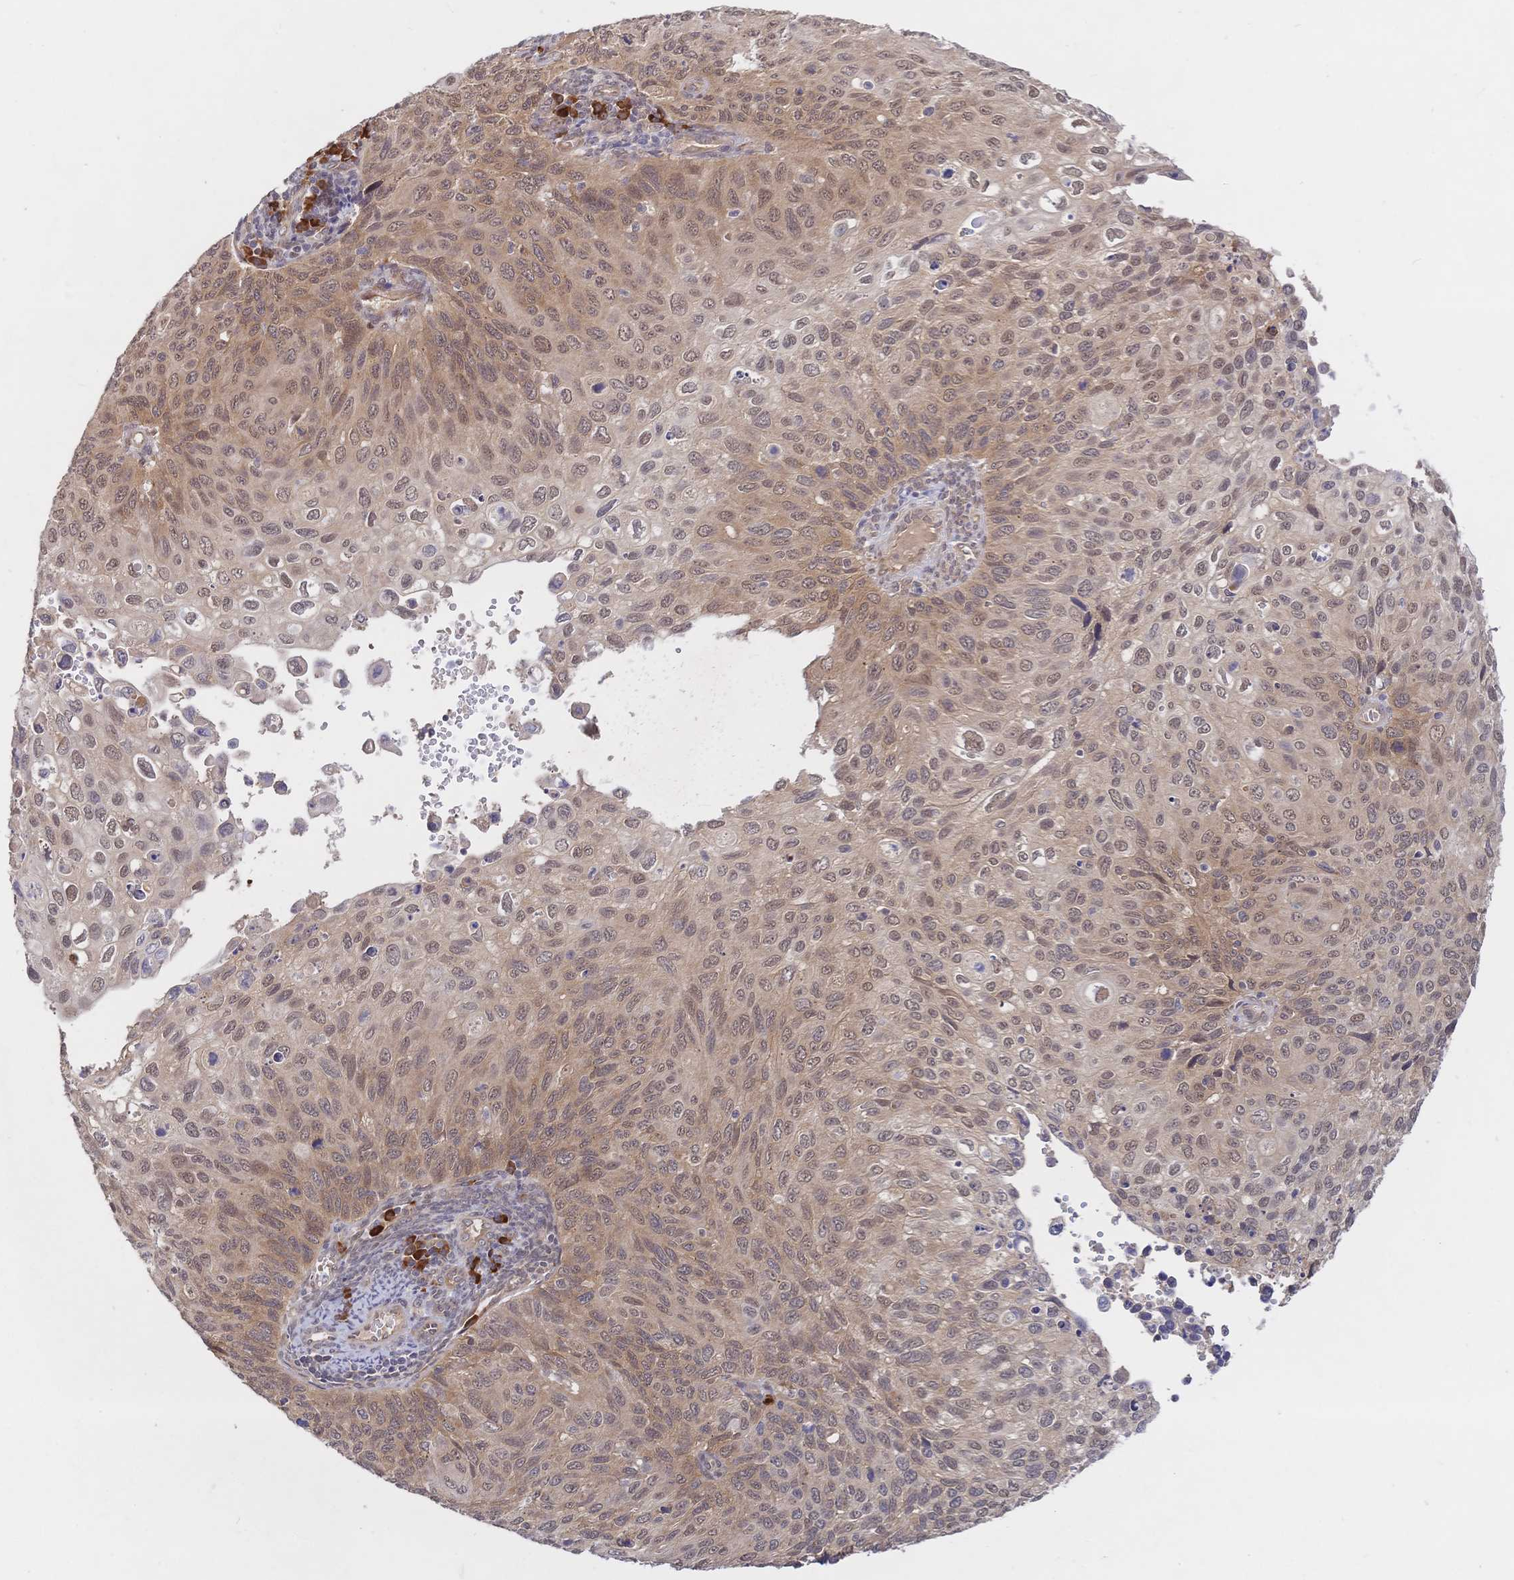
{"staining": {"intensity": "moderate", "quantity": ">75%", "location": "cytoplasmic/membranous,nuclear"}, "tissue": "cervical cancer", "cell_type": "Tumor cells", "image_type": "cancer", "snomed": [{"axis": "morphology", "description": "Squamous cell carcinoma, NOS"}, {"axis": "topography", "description": "Cervix"}], "caption": "Human cervical cancer (squamous cell carcinoma) stained with a protein marker displays moderate staining in tumor cells.", "gene": "LMO4", "patient": {"sex": "female", "age": 70}}